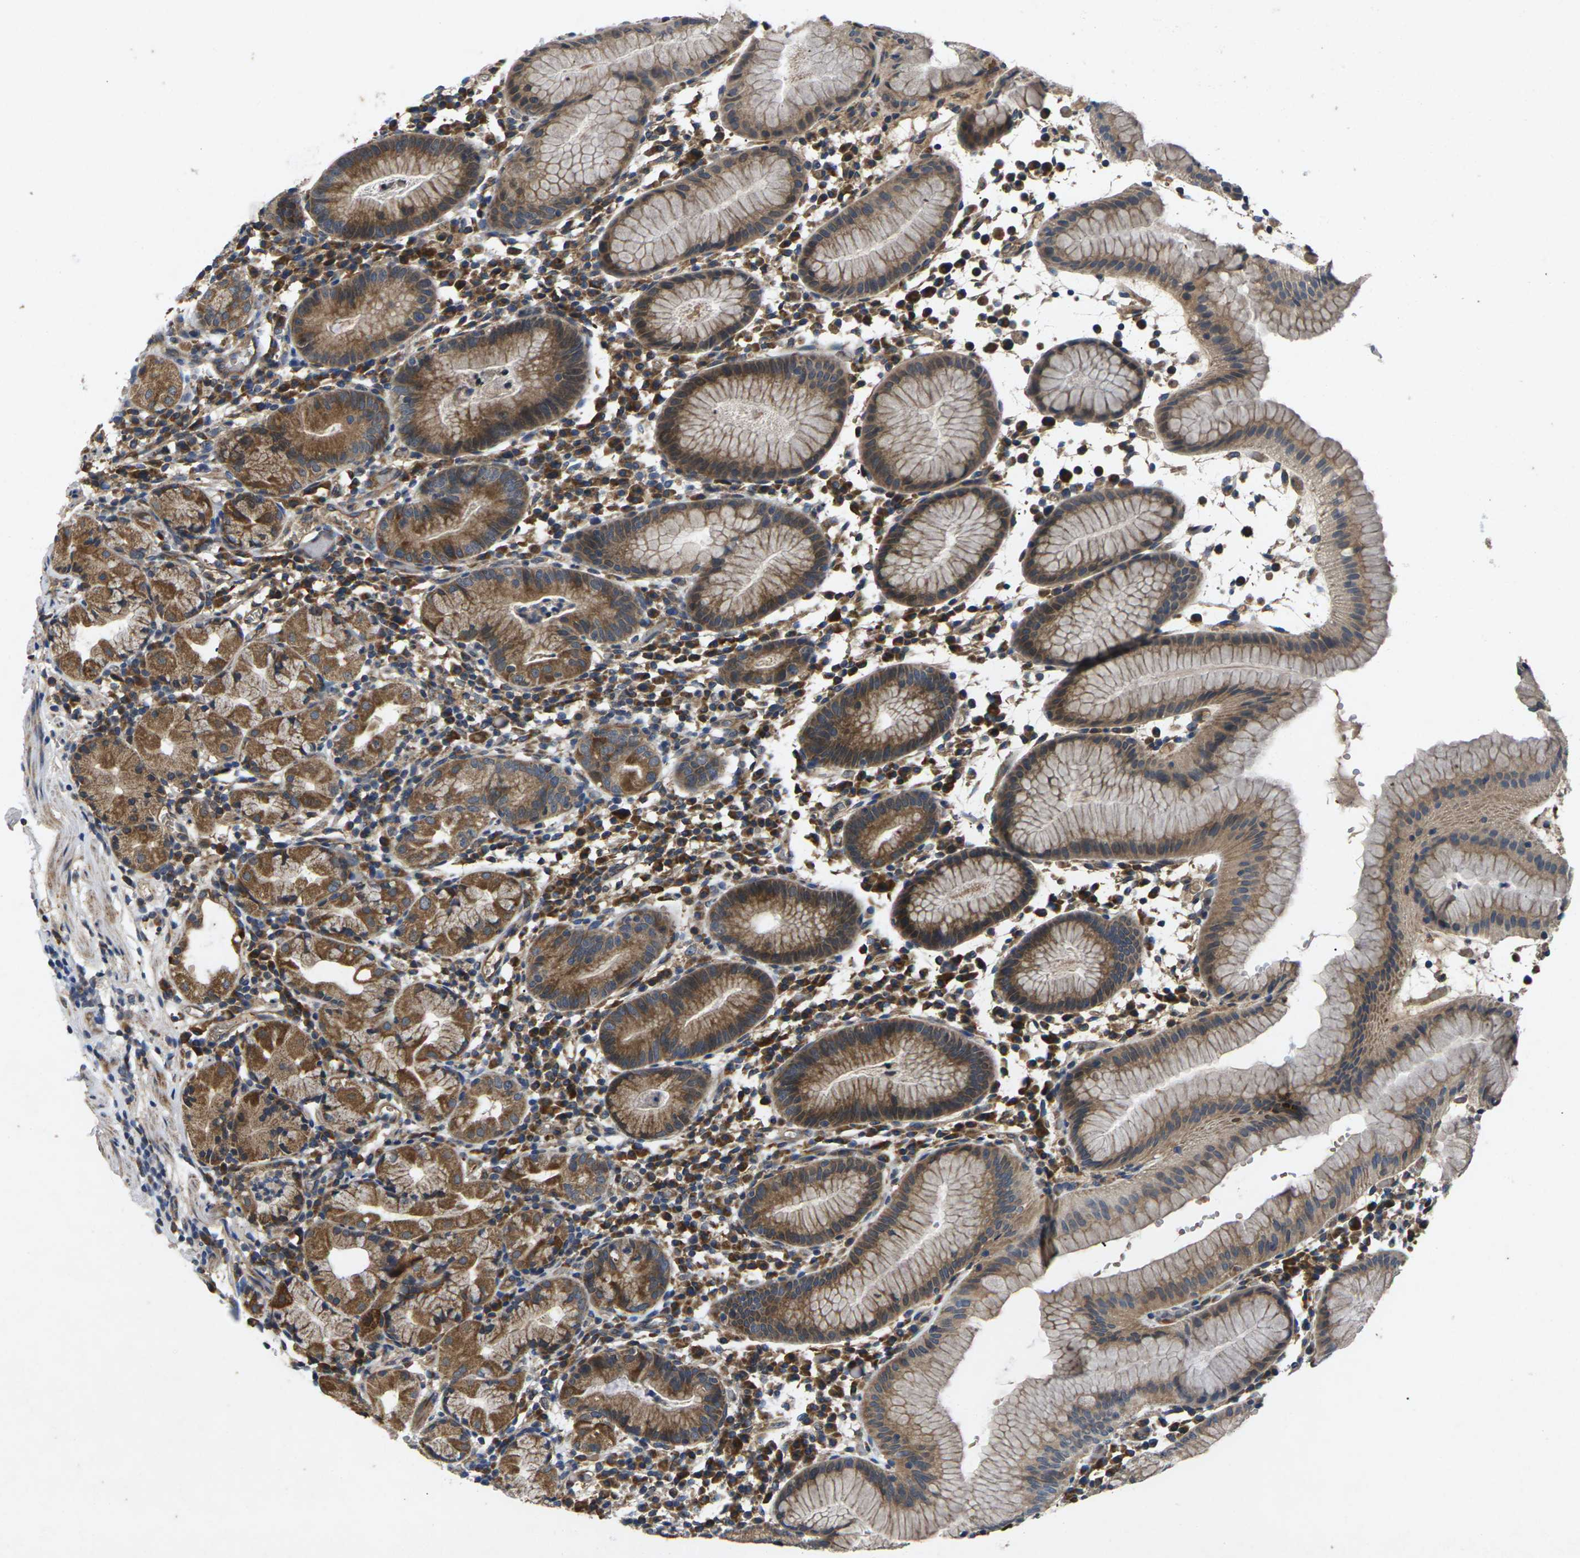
{"staining": {"intensity": "moderate", "quantity": ">75%", "location": "cytoplasmic/membranous"}, "tissue": "stomach", "cell_type": "Glandular cells", "image_type": "normal", "snomed": [{"axis": "morphology", "description": "Normal tissue, NOS"}, {"axis": "topography", "description": "Stomach"}, {"axis": "topography", "description": "Stomach, lower"}], "caption": "IHC of unremarkable stomach shows medium levels of moderate cytoplasmic/membranous expression in approximately >75% of glandular cells.", "gene": "KIF1B", "patient": {"sex": "female", "age": 75}}